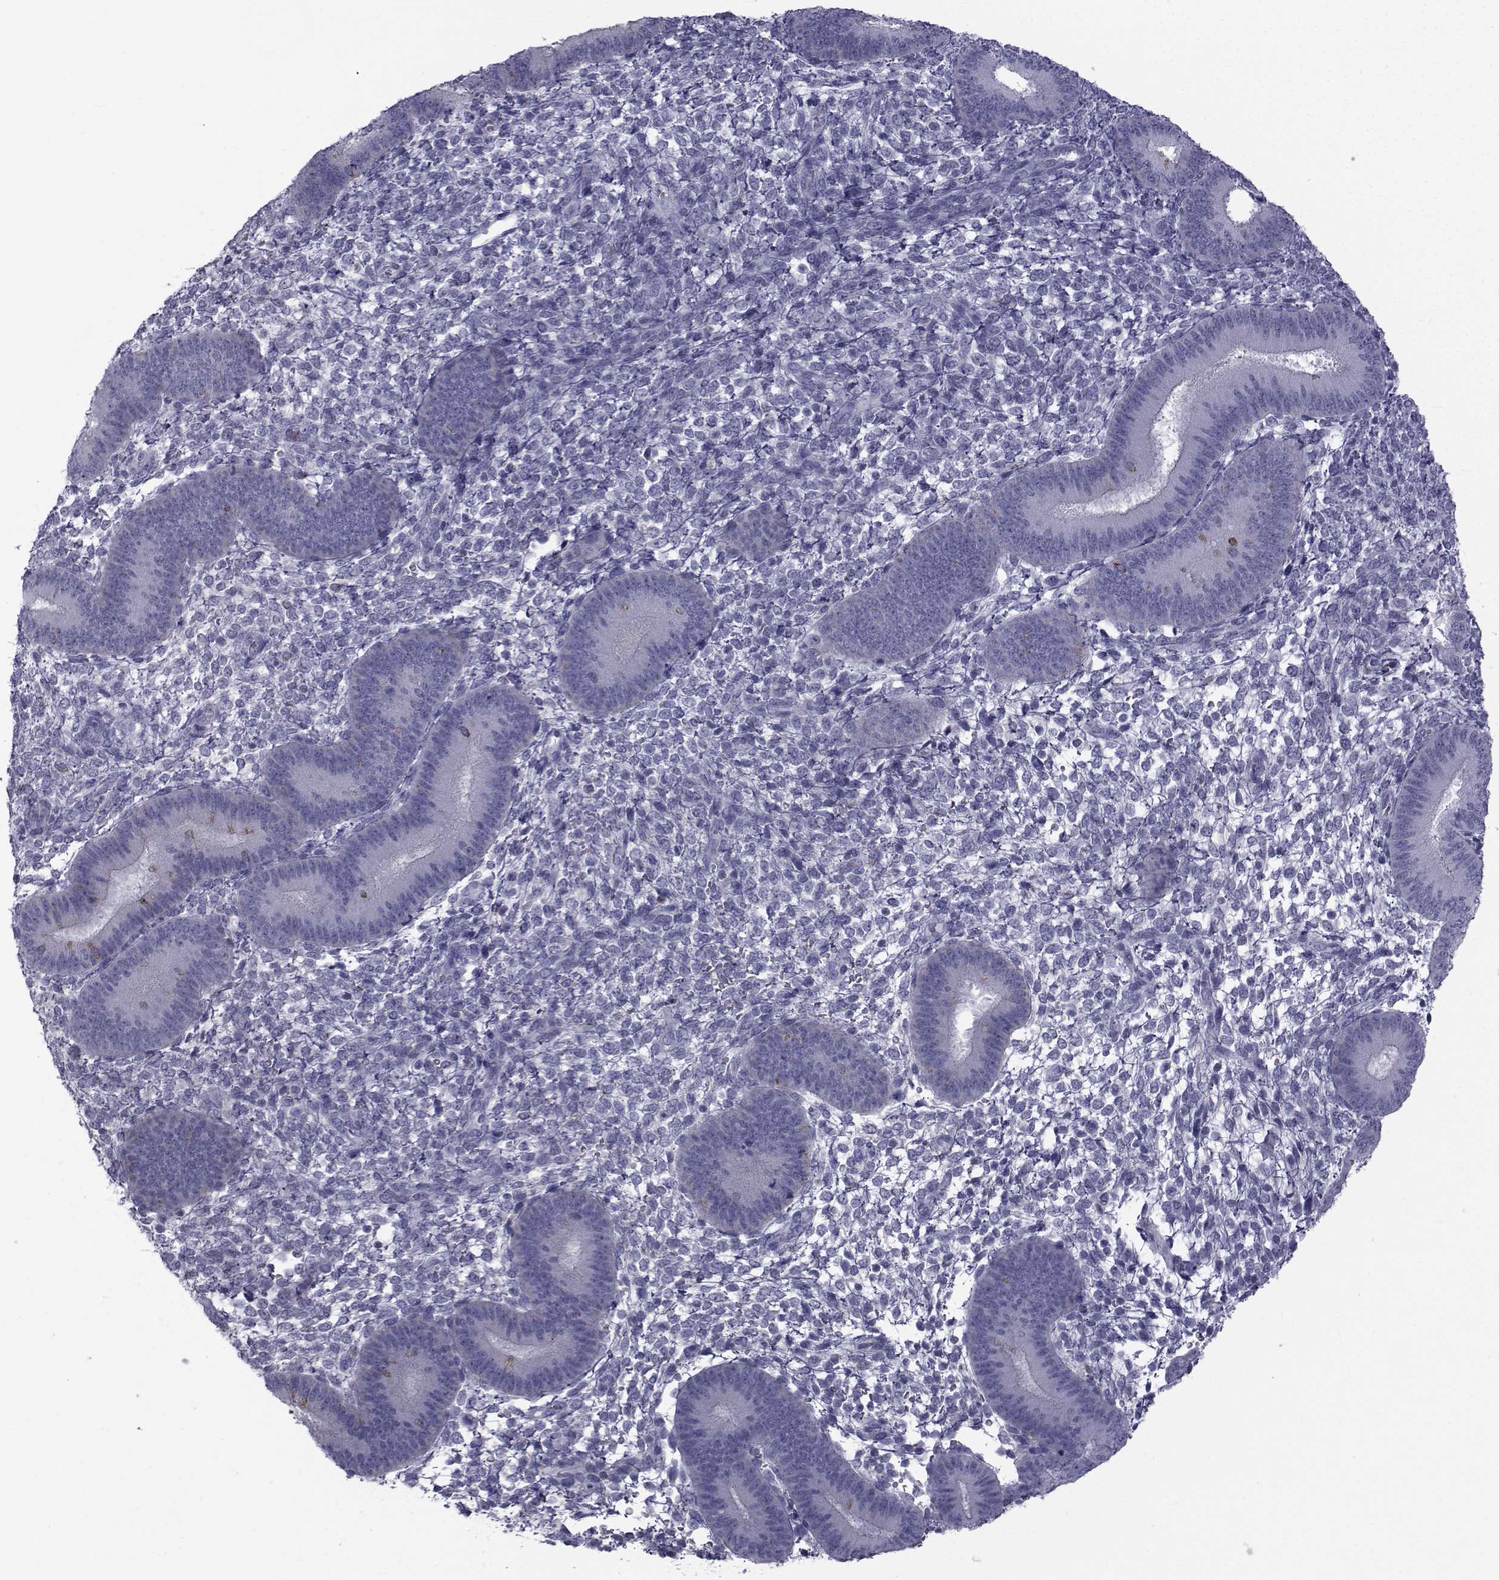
{"staining": {"intensity": "negative", "quantity": "none", "location": "none"}, "tissue": "endometrium", "cell_type": "Cells in endometrial stroma", "image_type": "normal", "snomed": [{"axis": "morphology", "description": "Normal tissue, NOS"}, {"axis": "topography", "description": "Endometrium"}], "caption": "Immunohistochemical staining of benign human endometrium reveals no significant expression in cells in endometrial stroma. (Stains: DAB IHC with hematoxylin counter stain, Microscopy: brightfield microscopy at high magnification).", "gene": "FDXR", "patient": {"sex": "female", "age": 39}}